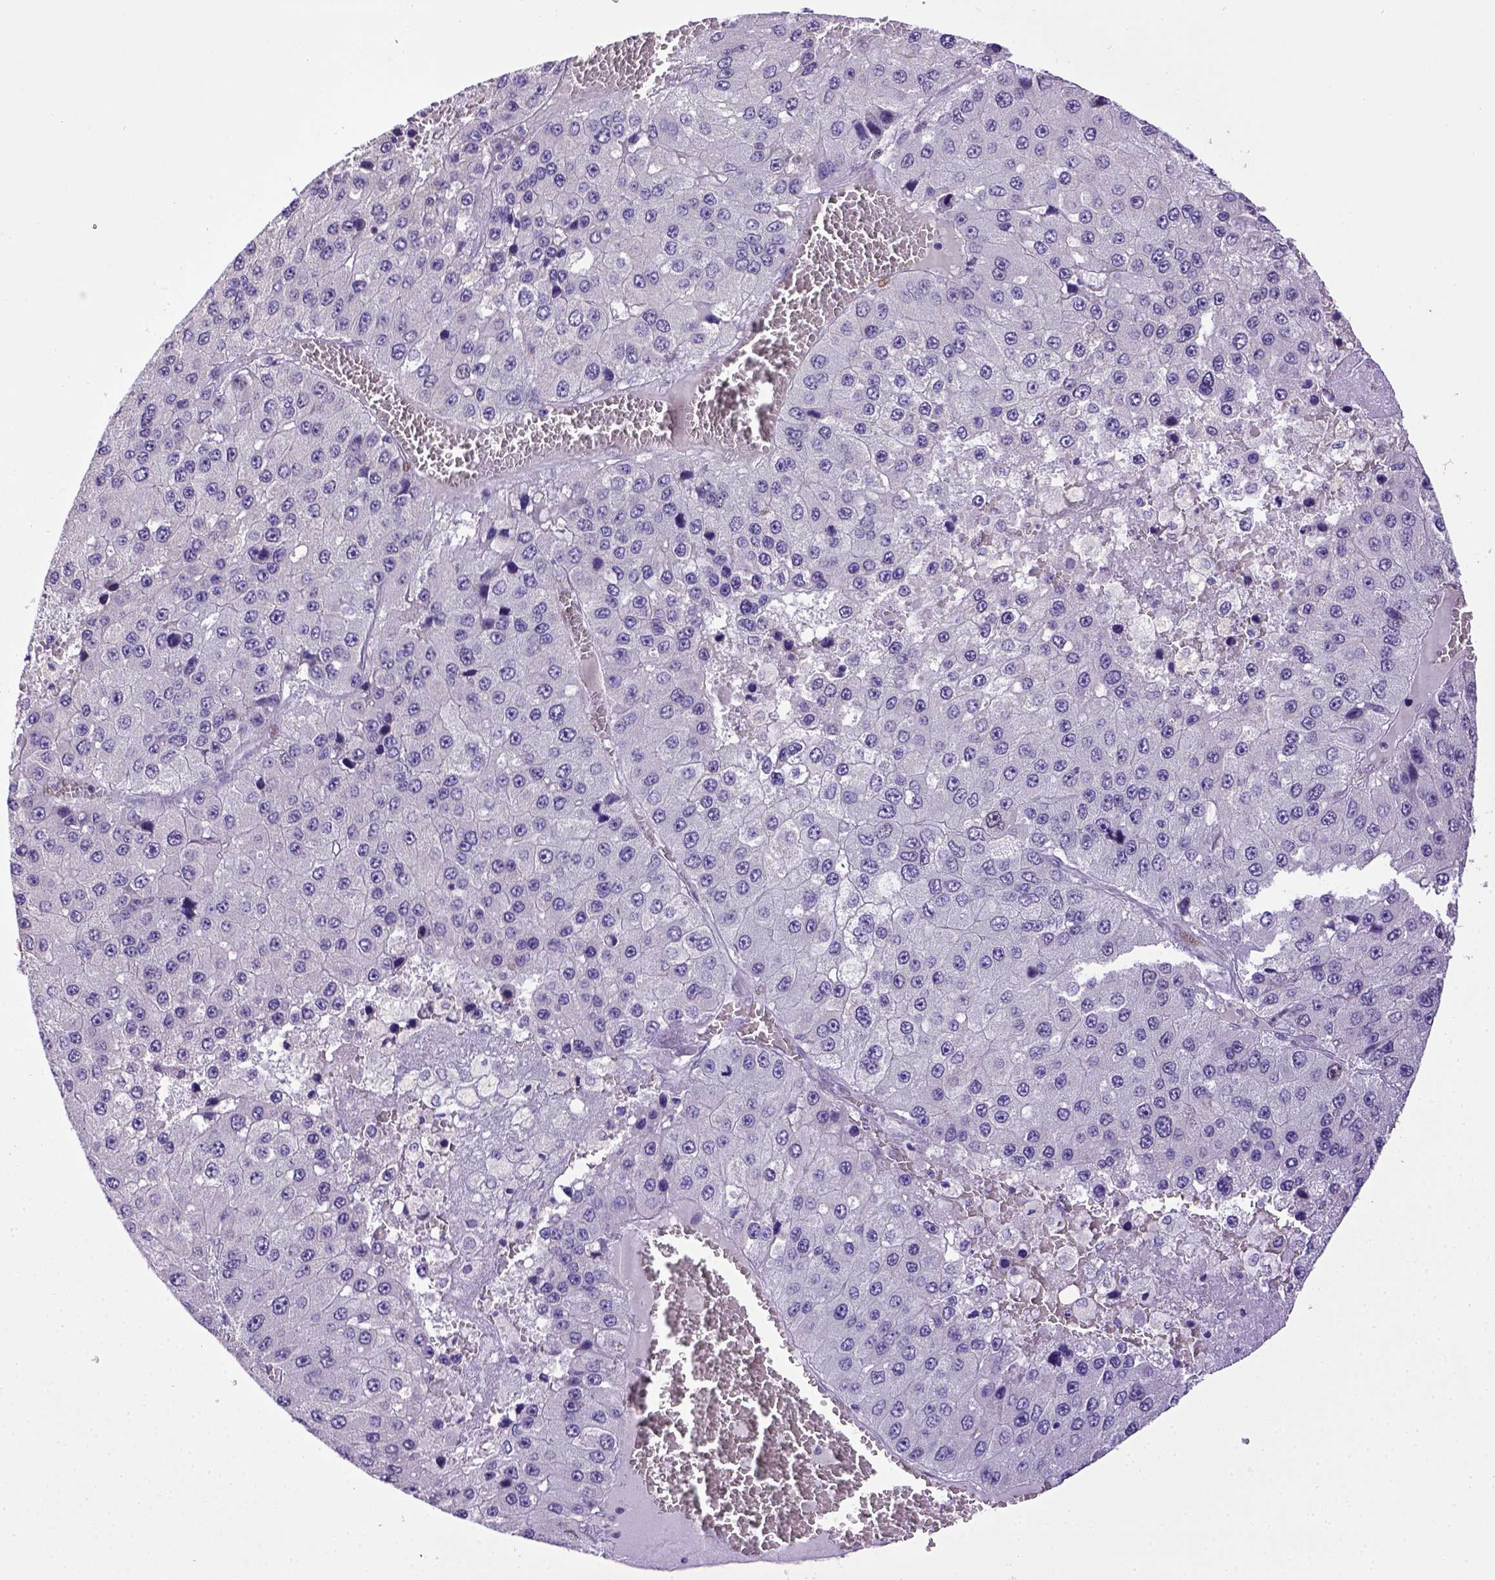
{"staining": {"intensity": "negative", "quantity": "none", "location": "none"}, "tissue": "liver cancer", "cell_type": "Tumor cells", "image_type": "cancer", "snomed": [{"axis": "morphology", "description": "Carcinoma, Hepatocellular, NOS"}, {"axis": "topography", "description": "Liver"}], "caption": "DAB (3,3'-diaminobenzidine) immunohistochemical staining of liver cancer (hepatocellular carcinoma) displays no significant positivity in tumor cells.", "gene": "CDKN1A", "patient": {"sex": "female", "age": 73}}